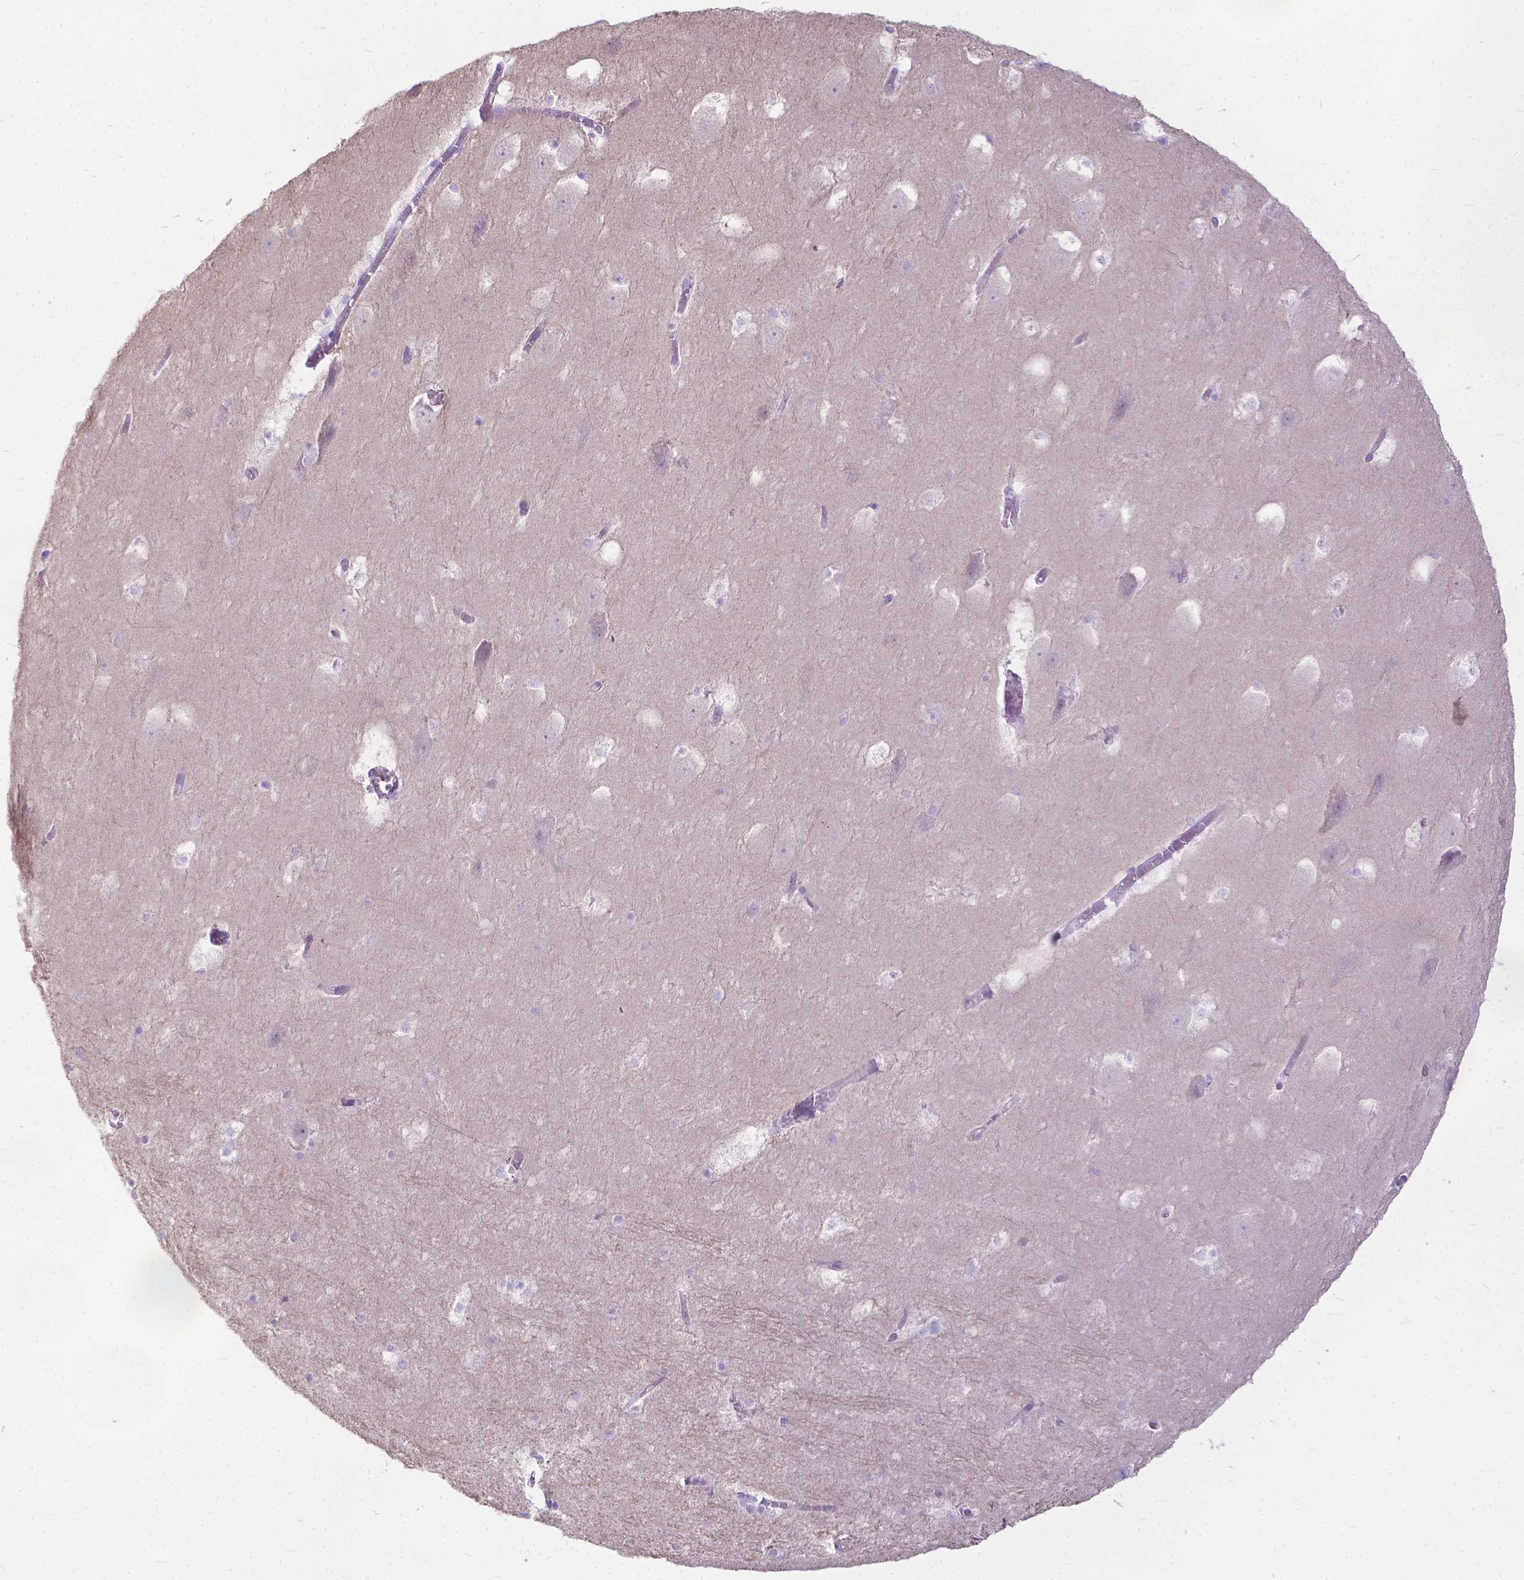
{"staining": {"intensity": "negative", "quantity": "none", "location": "none"}, "tissue": "hippocampus", "cell_type": "Glial cells", "image_type": "normal", "snomed": [{"axis": "morphology", "description": "Normal tissue, NOS"}, {"axis": "topography", "description": "Hippocampus"}], "caption": "Hippocampus stained for a protein using immunohistochemistry displays no expression glial cells.", "gene": "TTLL6", "patient": {"sex": "male", "age": 45}}